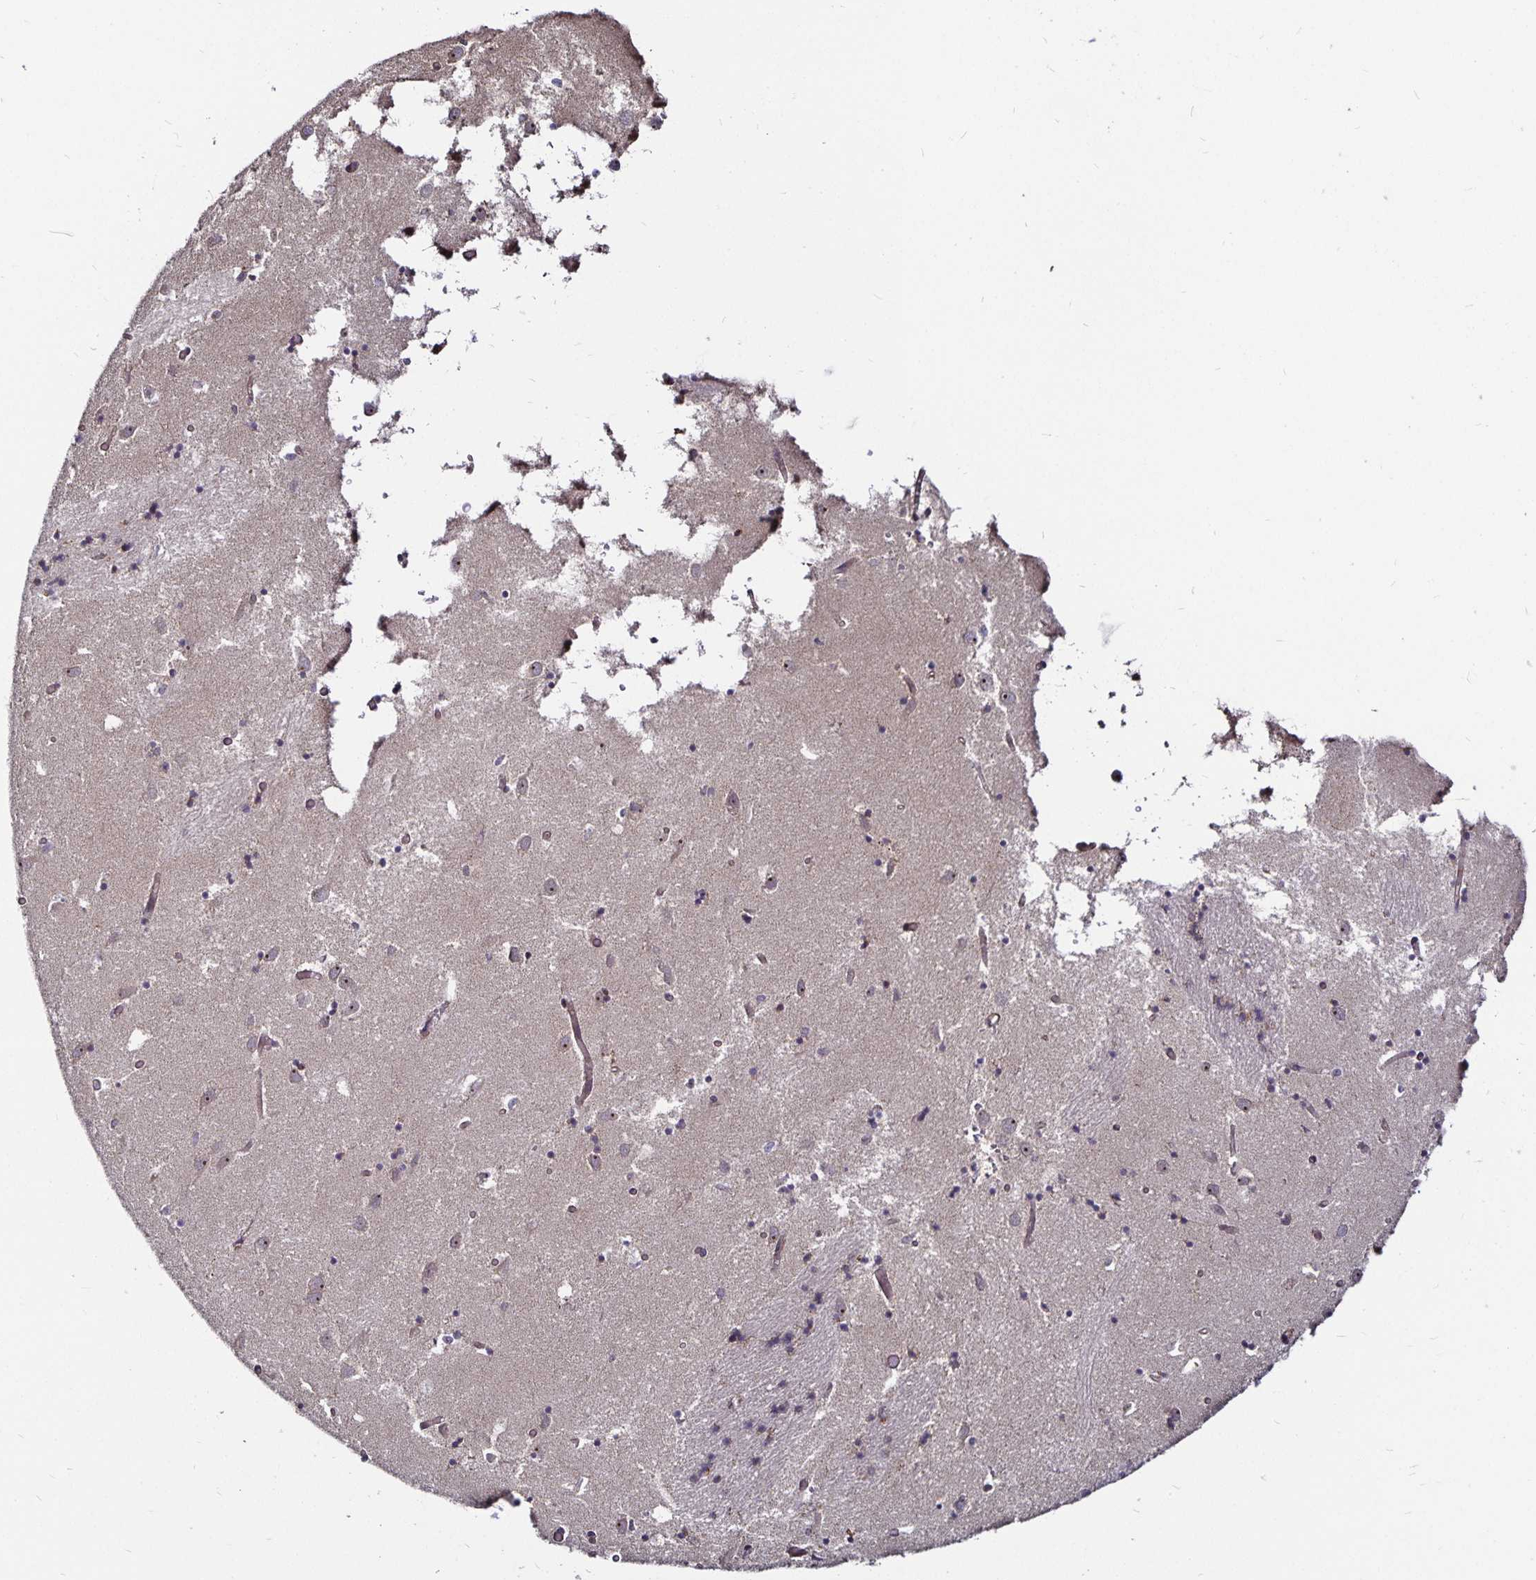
{"staining": {"intensity": "negative", "quantity": "none", "location": "none"}, "tissue": "caudate", "cell_type": "Glial cells", "image_type": "normal", "snomed": [{"axis": "morphology", "description": "Normal tissue, NOS"}, {"axis": "topography", "description": "Lateral ventricle wall"}], "caption": "IHC of unremarkable caudate displays no expression in glial cells. (Immunohistochemistry (ihc), brightfield microscopy, high magnification).", "gene": "CYP27A1", "patient": {"sex": "male", "age": 70}}